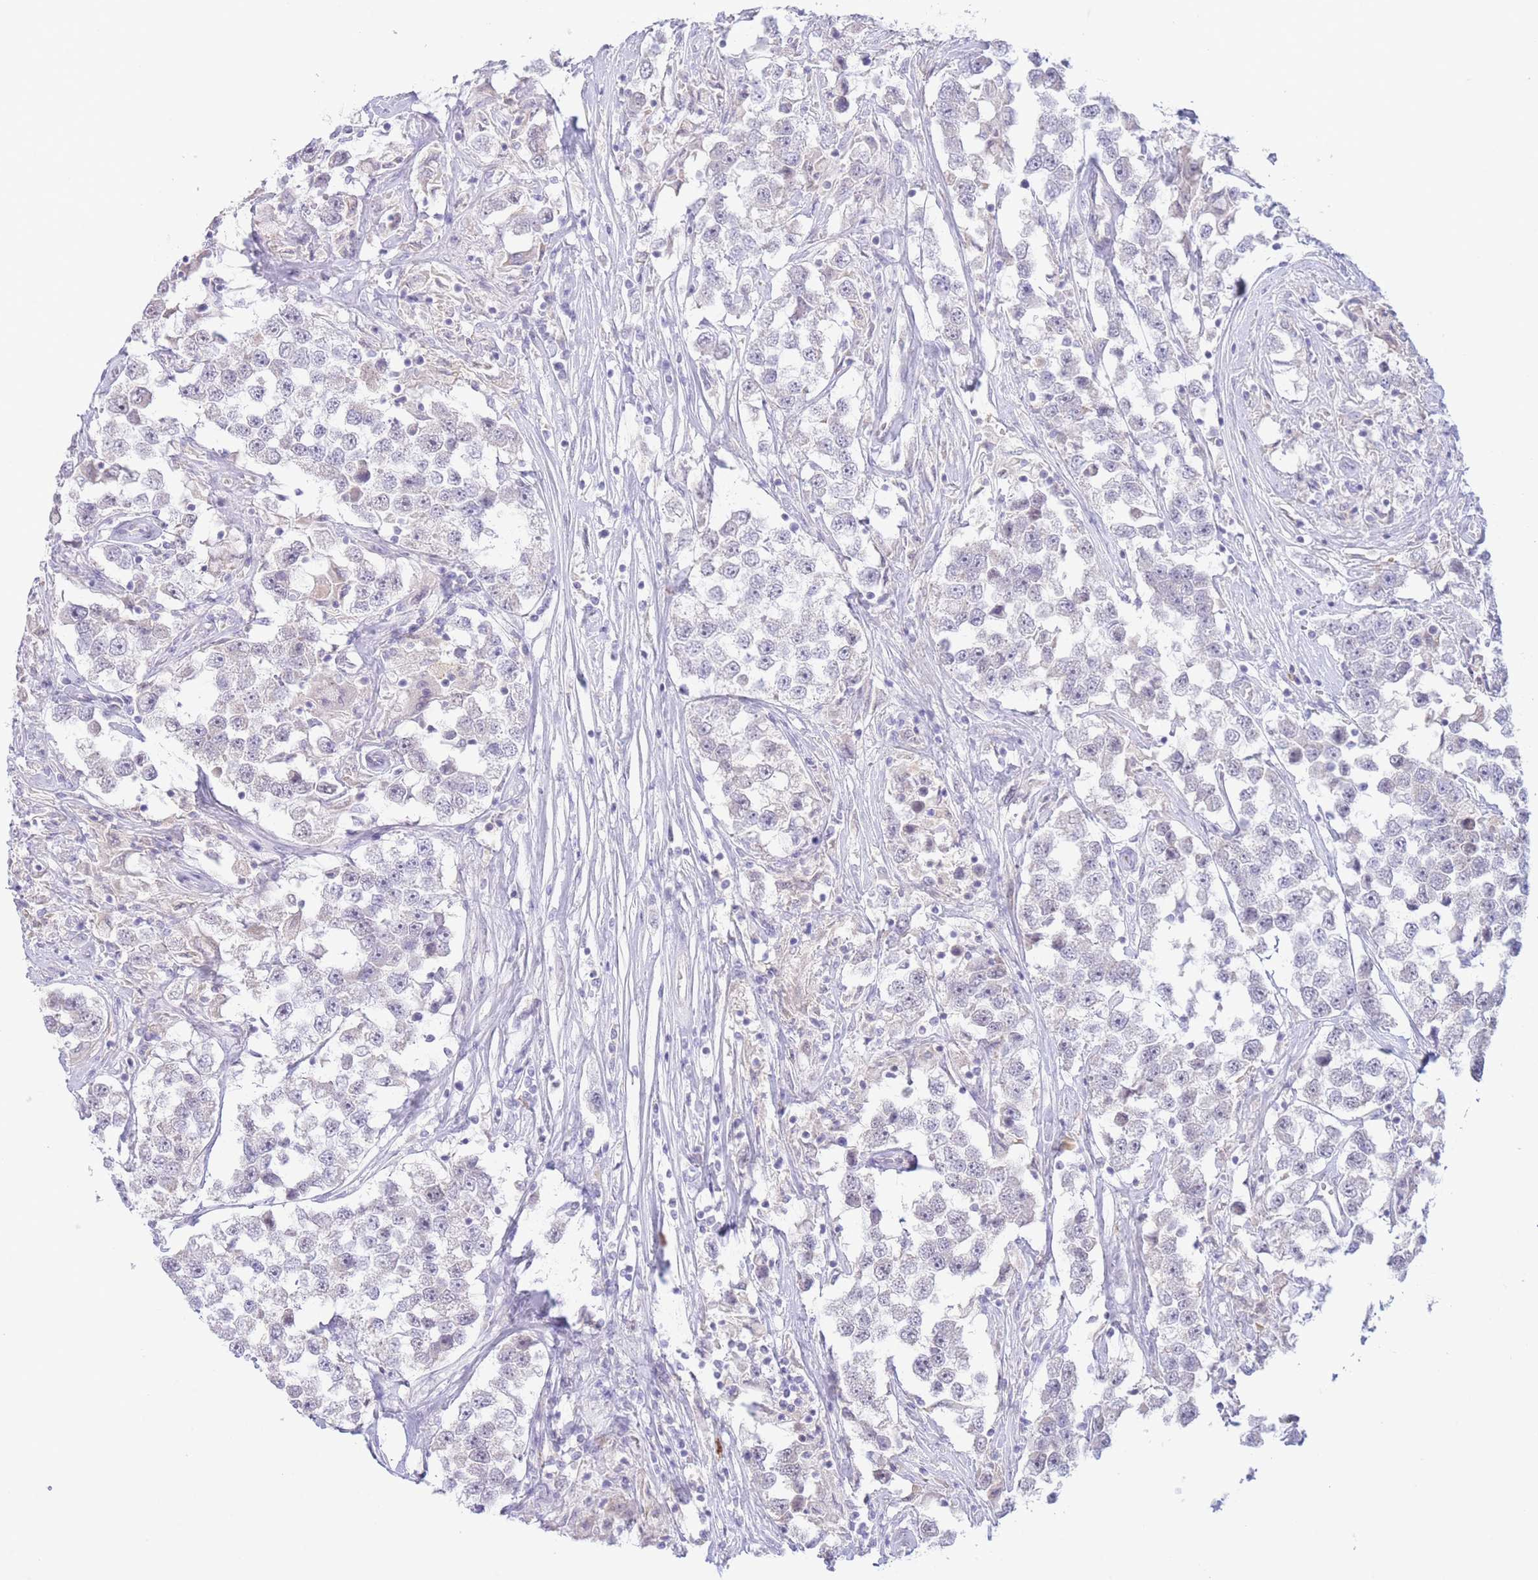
{"staining": {"intensity": "negative", "quantity": "none", "location": "none"}, "tissue": "testis cancer", "cell_type": "Tumor cells", "image_type": "cancer", "snomed": [{"axis": "morphology", "description": "Seminoma, NOS"}, {"axis": "topography", "description": "Testis"}], "caption": "Immunohistochemistry (IHC) photomicrograph of neoplastic tissue: human seminoma (testis) stained with DAB exhibits no significant protein staining in tumor cells.", "gene": "LCLAT1", "patient": {"sex": "male", "age": 46}}